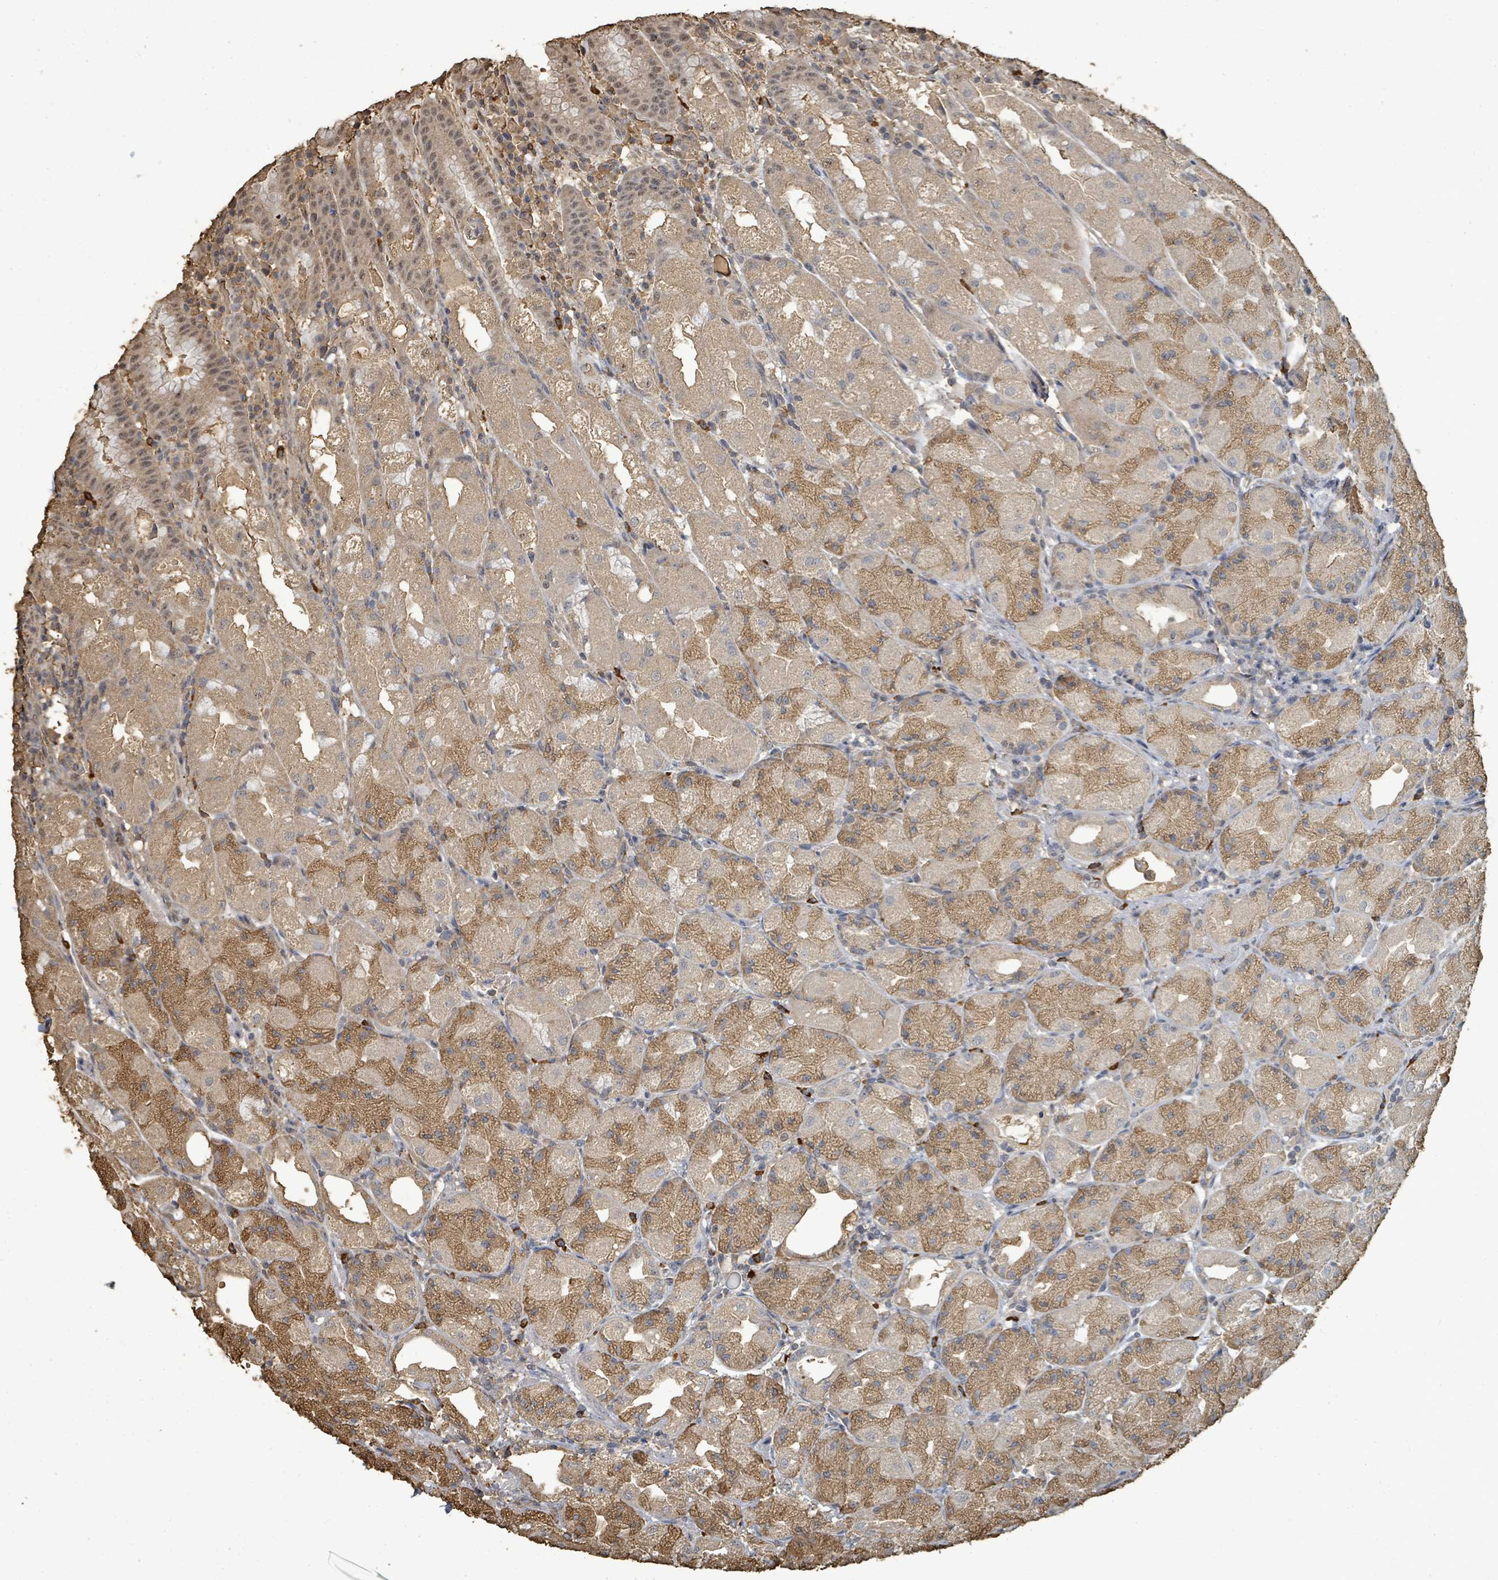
{"staining": {"intensity": "moderate", "quantity": "25%-75%", "location": "cytoplasmic/membranous,nuclear"}, "tissue": "stomach", "cell_type": "Glandular cells", "image_type": "normal", "snomed": [{"axis": "morphology", "description": "Normal tissue, NOS"}, {"axis": "topography", "description": "Stomach, upper"}], "caption": "Moderate cytoplasmic/membranous,nuclear protein expression is present in about 25%-75% of glandular cells in stomach.", "gene": "C6orf52", "patient": {"sex": "male", "age": 52}}